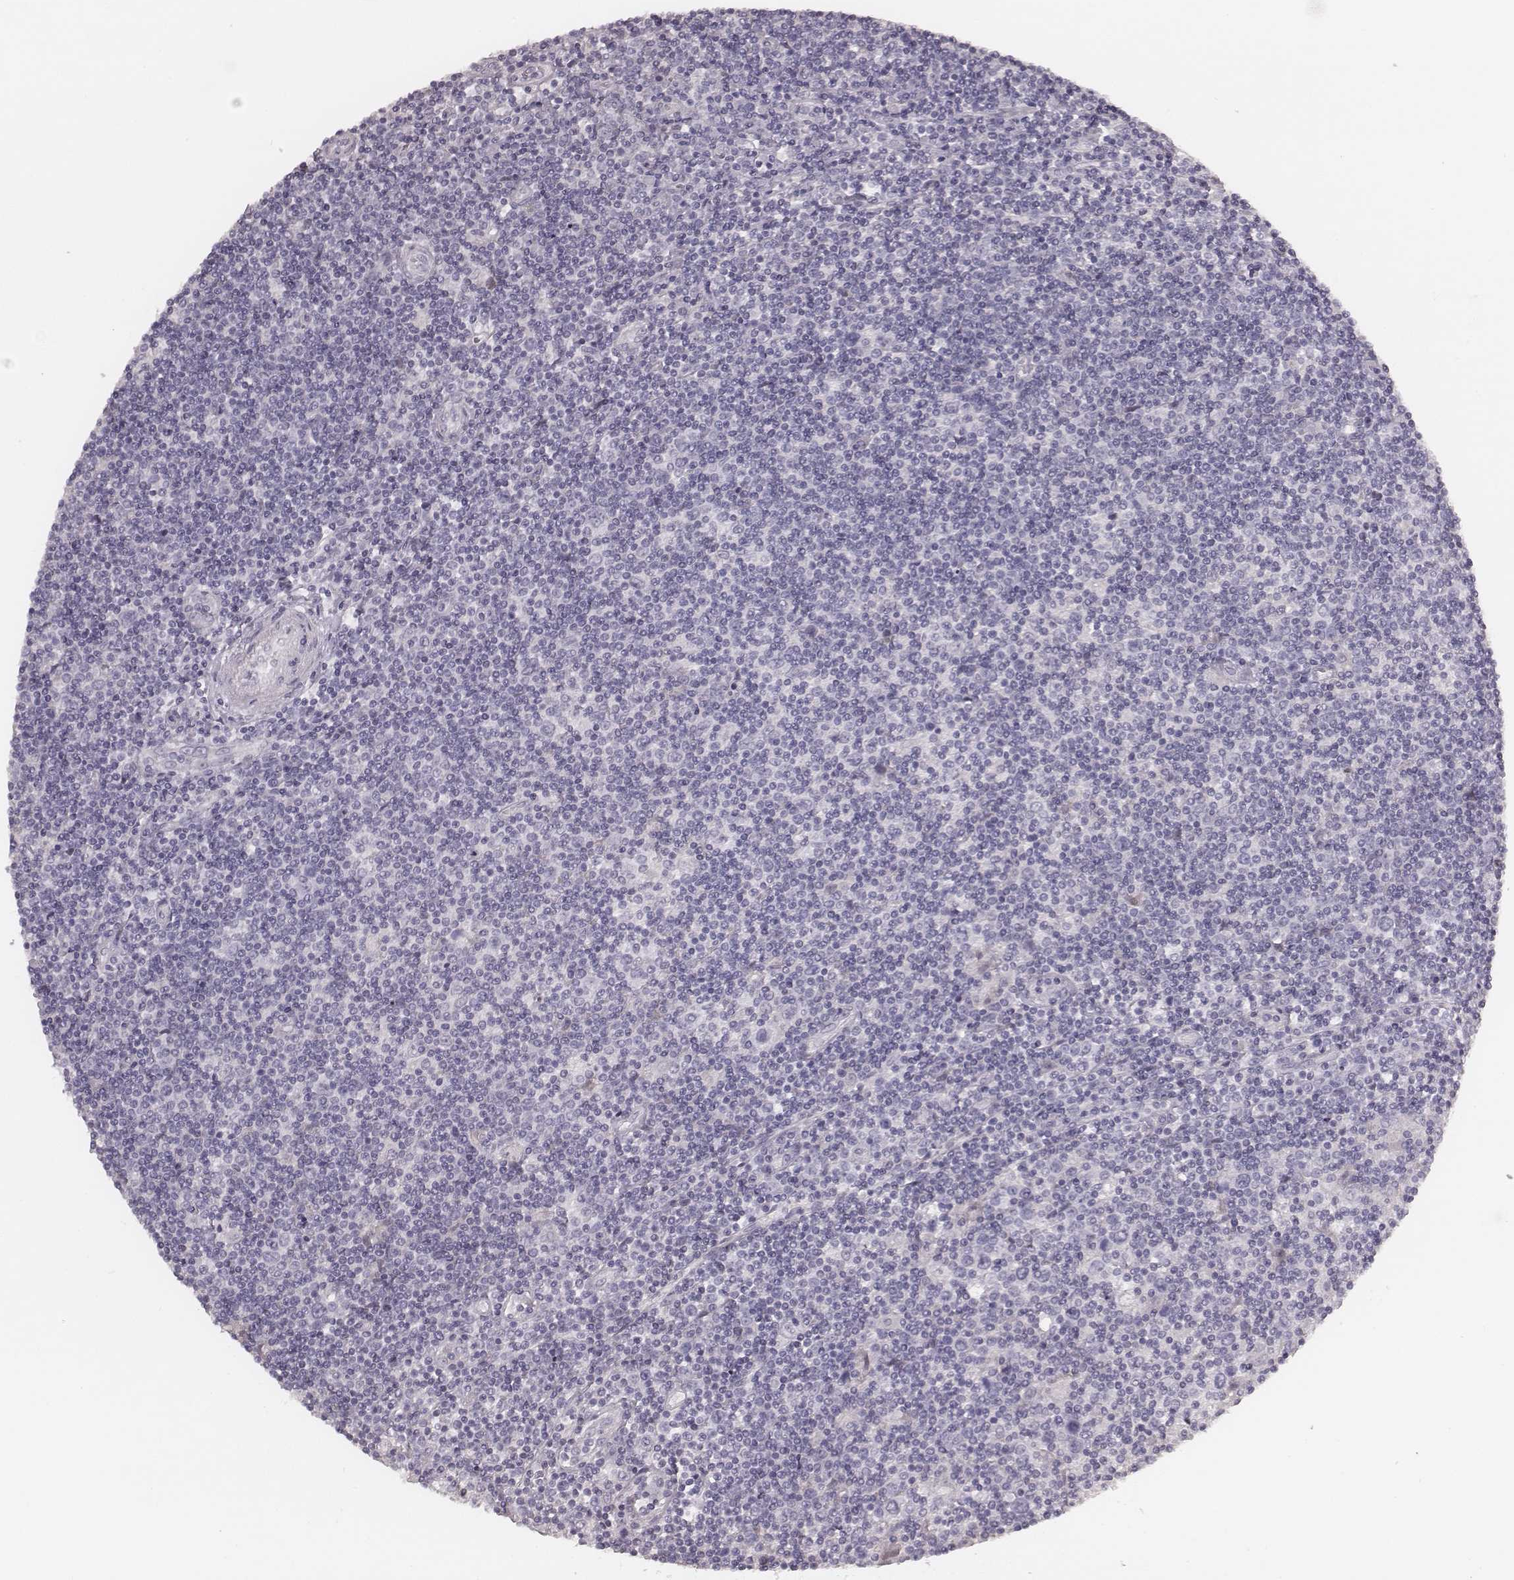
{"staining": {"intensity": "negative", "quantity": "none", "location": "none"}, "tissue": "lymphoma", "cell_type": "Tumor cells", "image_type": "cancer", "snomed": [{"axis": "morphology", "description": "Hodgkin's disease, NOS"}, {"axis": "topography", "description": "Lymph node"}], "caption": "High power microscopy image of an immunohistochemistry image of lymphoma, revealing no significant positivity in tumor cells. (Stains: DAB immunohistochemistry with hematoxylin counter stain, Microscopy: brightfield microscopy at high magnification).", "gene": "S100Z", "patient": {"sex": "male", "age": 40}}